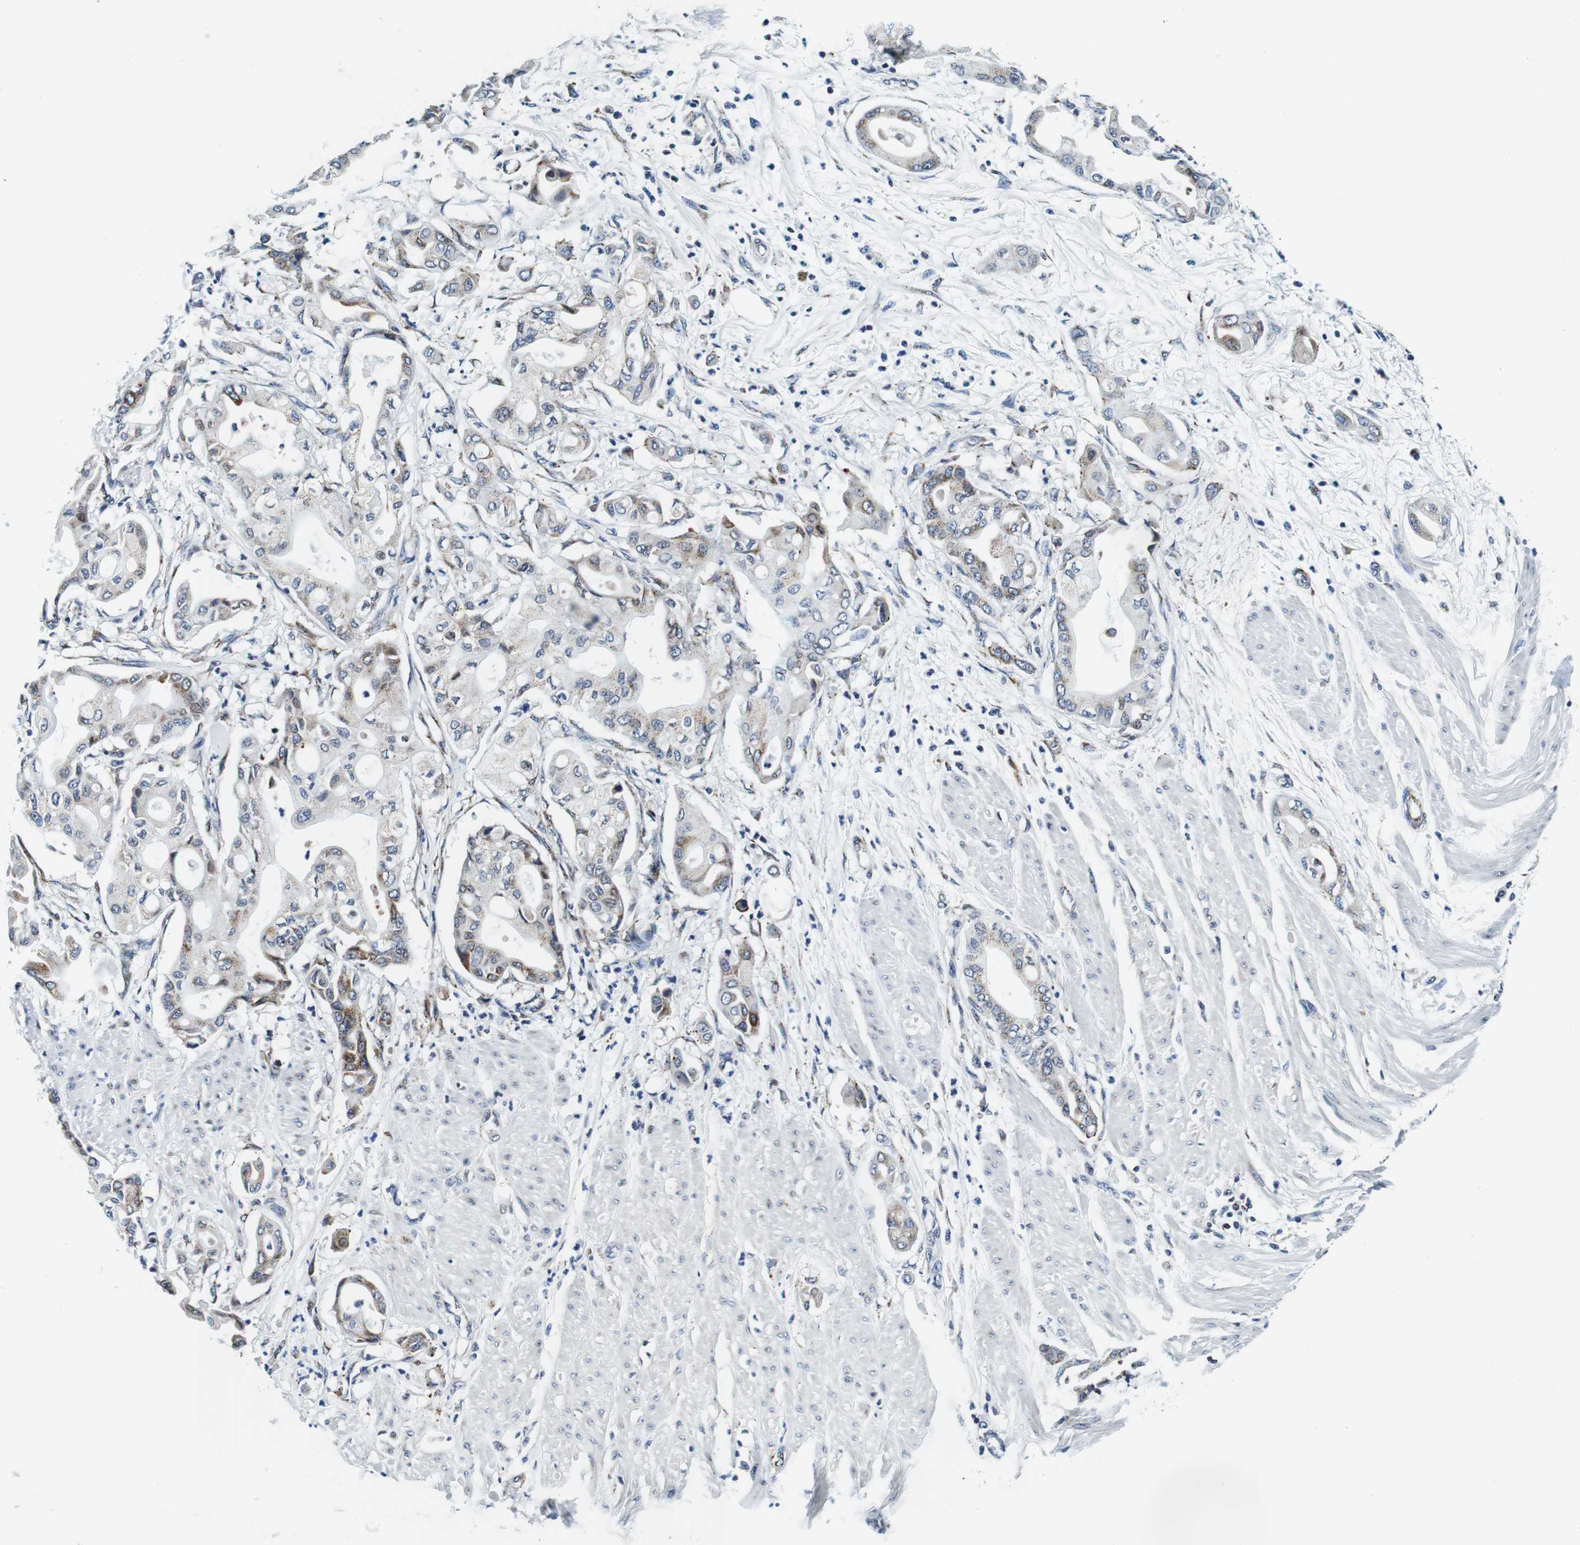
{"staining": {"intensity": "moderate", "quantity": "<25%", "location": "cytoplasmic/membranous"}, "tissue": "pancreatic cancer", "cell_type": "Tumor cells", "image_type": "cancer", "snomed": [{"axis": "morphology", "description": "Adenocarcinoma, NOS"}, {"axis": "morphology", "description": "Adenocarcinoma, metastatic, NOS"}, {"axis": "topography", "description": "Lymph node"}, {"axis": "topography", "description": "Pancreas"}, {"axis": "topography", "description": "Duodenum"}], "caption": "IHC photomicrograph of neoplastic tissue: human adenocarcinoma (pancreatic) stained using immunohistochemistry reveals low levels of moderate protein expression localized specifically in the cytoplasmic/membranous of tumor cells, appearing as a cytoplasmic/membranous brown color.", "gene": "FAR2", "patient": {"sex": "female", "age": 64}}